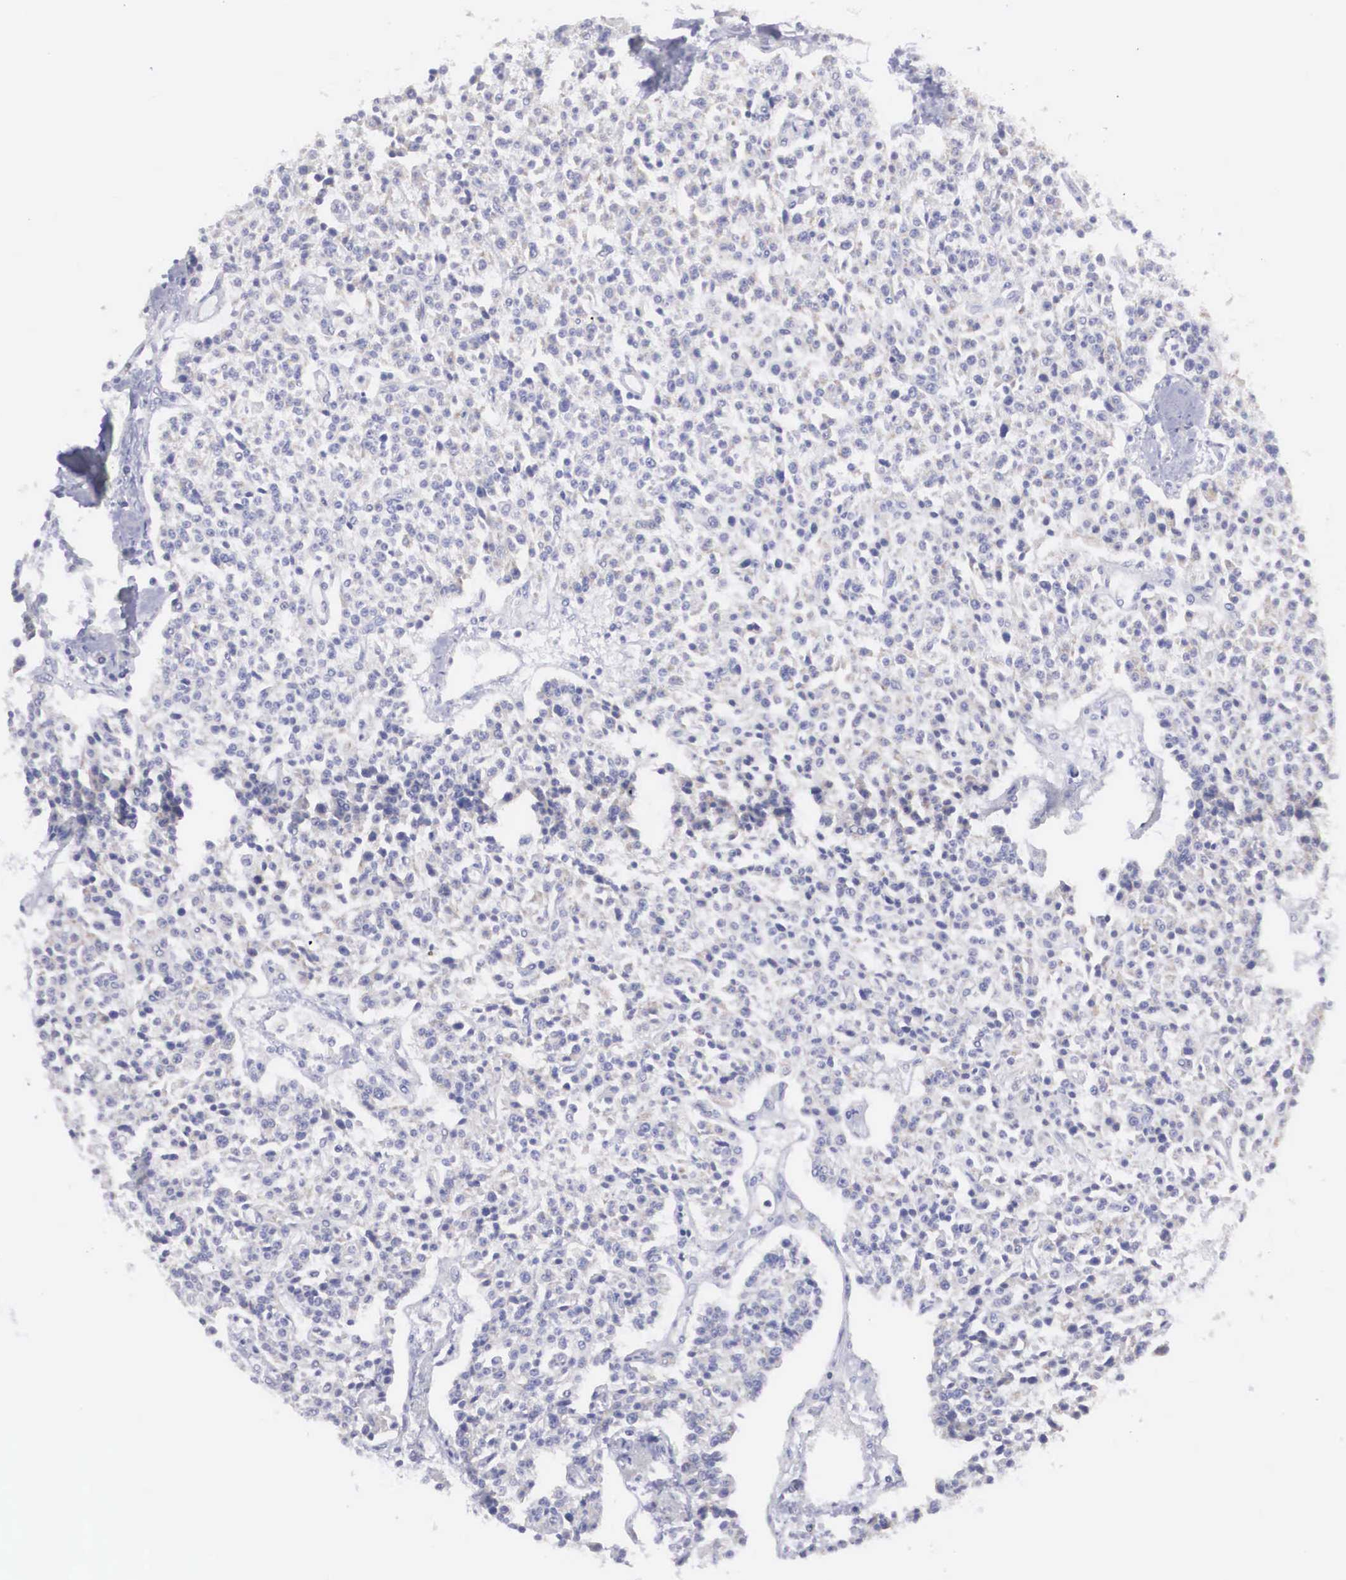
{"staining": {"intensity": "negative", "quantity": "none", "location": "none"}, "tissue": "carcinoid", "cell_type": "Tumor cells", "image_type": "cancer", "snomed": [{"axis": "morphology", "description": "Carcinoid, malignant, NOS"}, {"axis": "topography", "description": "Stomach"}], "caption": "Immunohistochemistry (IHC) micrograph of neoplastic tissue: human carcinoid (malignant) stained with DAB displays no significant protein staining in tumor cells. (DAB (3,3'-diaminobenzidine) immunohistochemistry, high magnification).", "gene": "ARMCX3", "patient": {"sex": "female", "age": 76}}